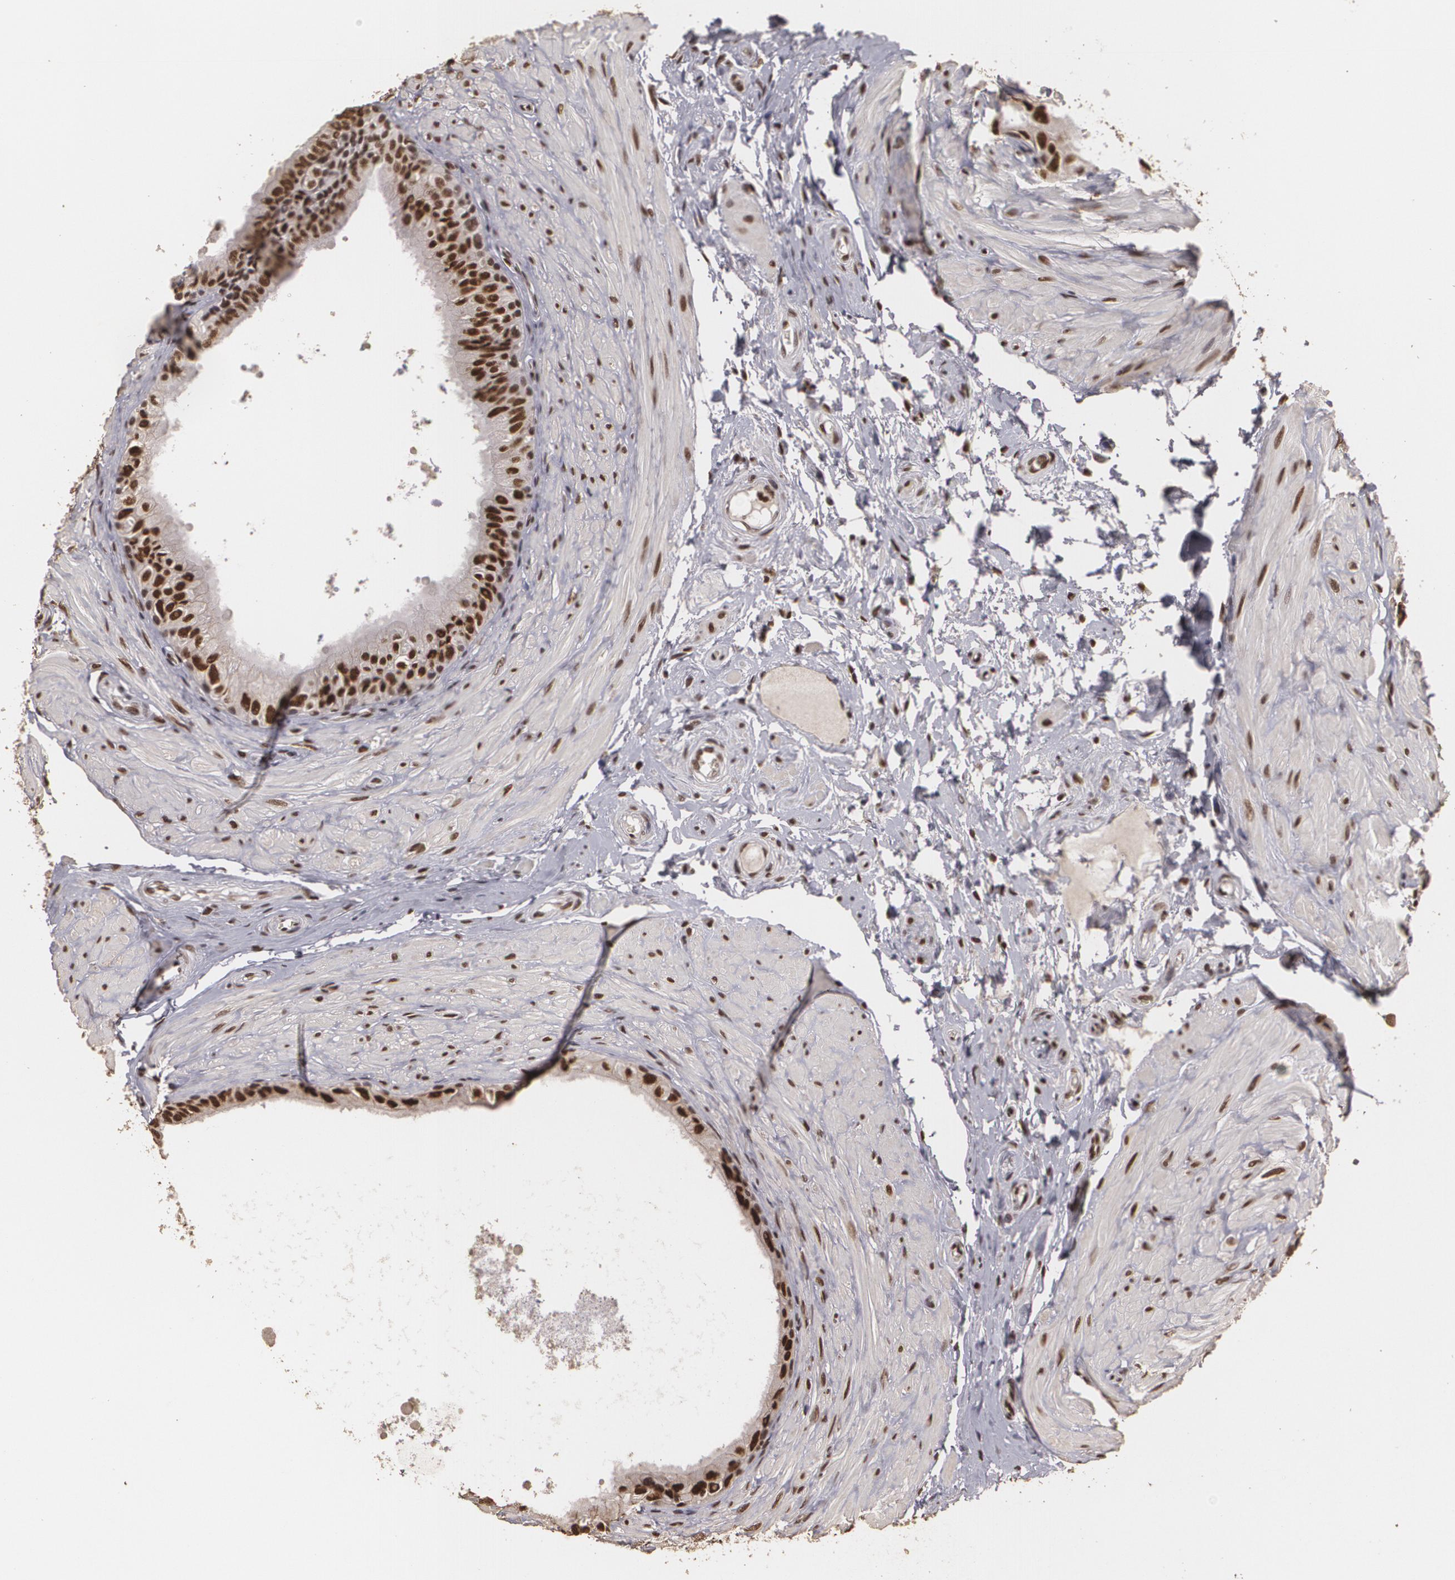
{"staining": {"intensity": "strong", "quantity": ">75%", "location": "nuclear"}, "tissue": "epididymis", "cell_type": "Glandular cells", "image_type": "normal", "snomed": [{"axis": "morphology", "description": "Normal tissue, NOS"}, {"axis": "topography", "description": "Epididymis"}], "caption": "Immunohistochemical staining of unremarkable human epididymis displays >75% levels of strong nuclear protein expression in about >75% of glandular cells. (IHC, brightfield microscopy, high magnification).", "gene": "RCOR1", "patient": {"sex": "male", "age": 68}}